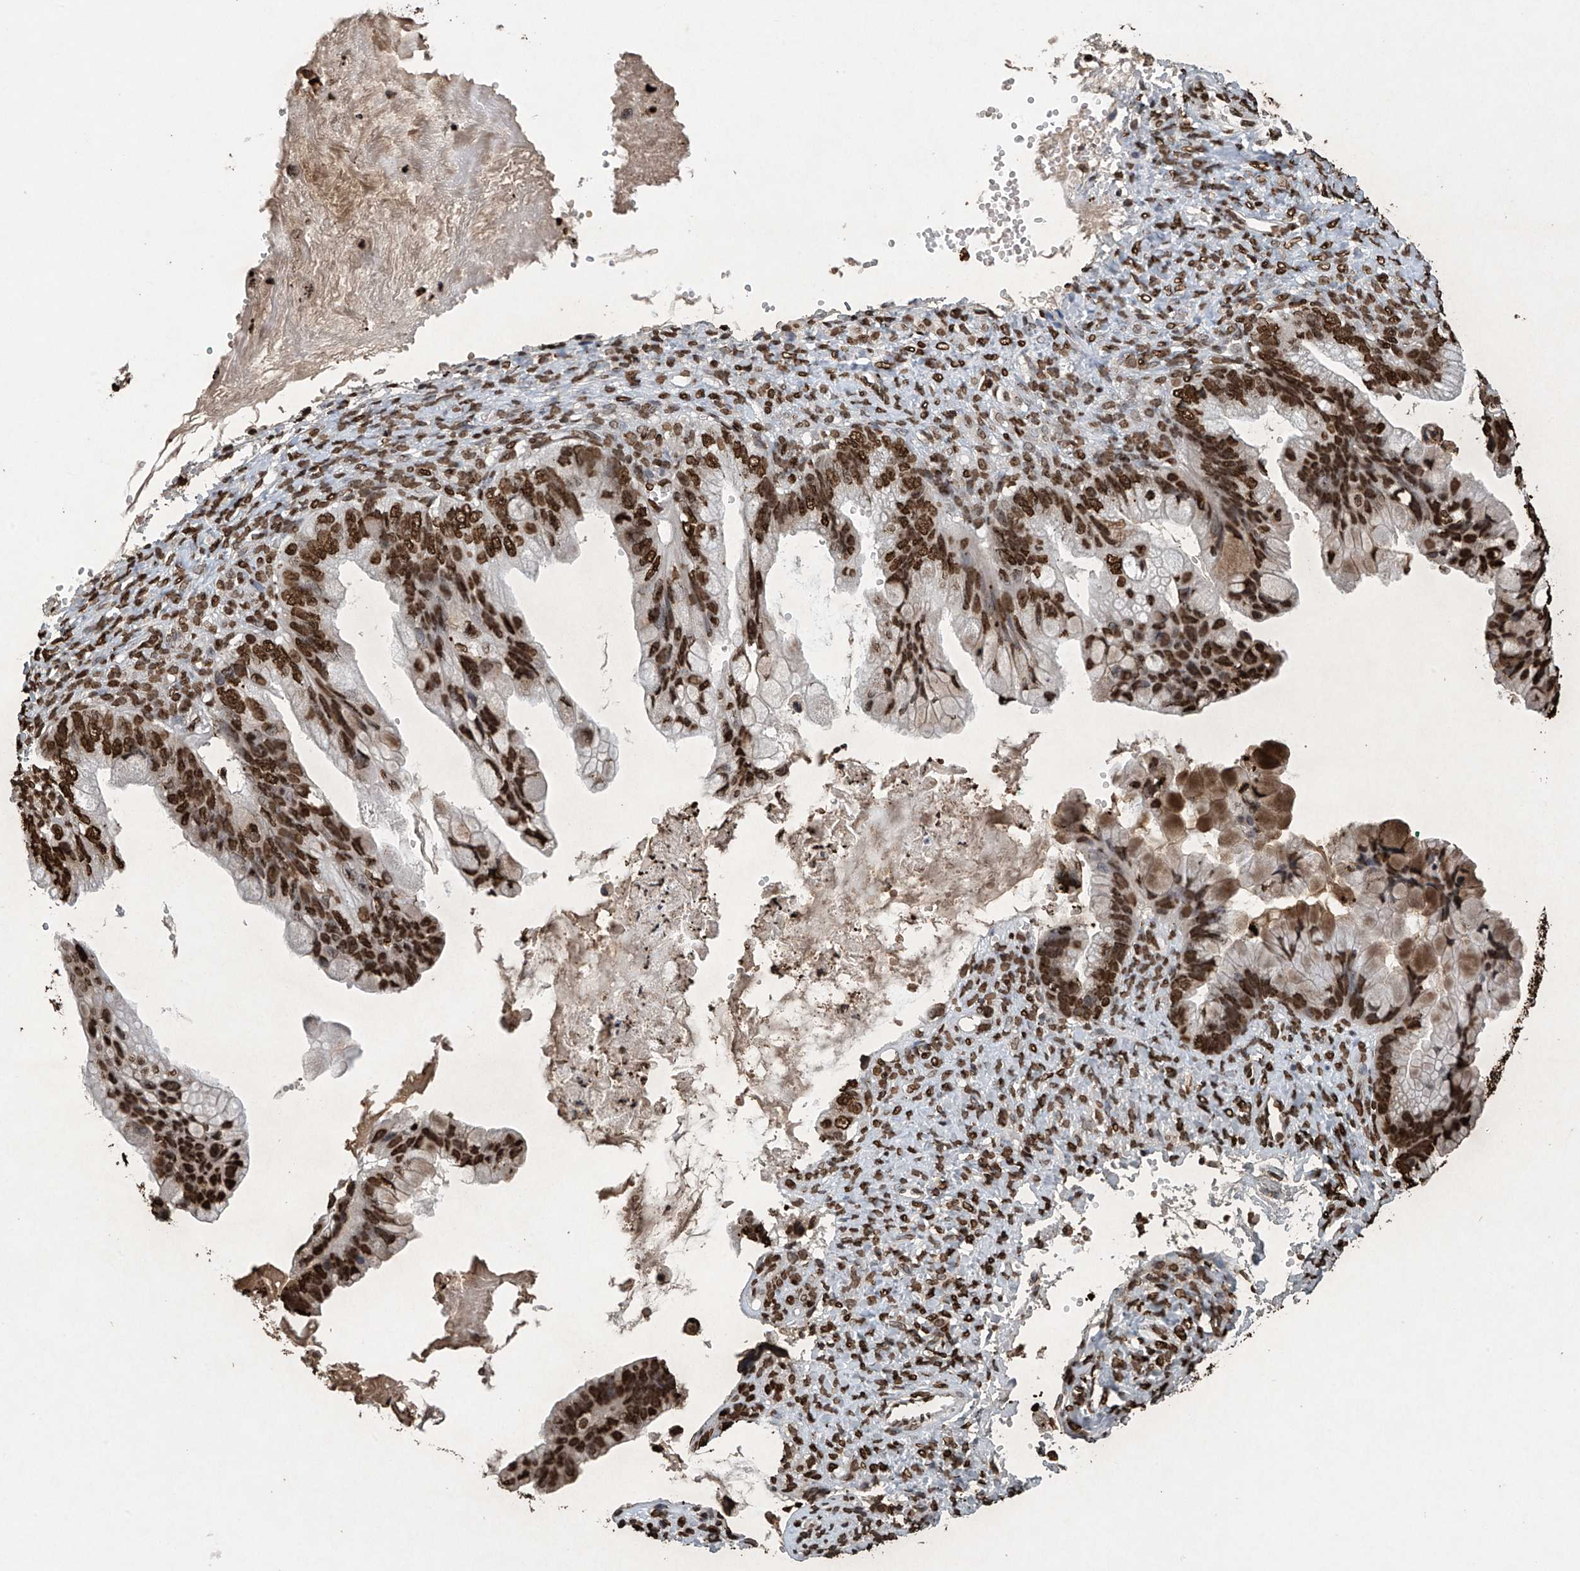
{"staining": {"intensity": "strong", "quantity": ">75%", "location": "nuclear"}, "tissue": "ovarian cancer", "cell_type": "Tumor cells", "image_type": "cancer", "snomed": [{"axis": "morphology", "description": "Cystadenocarcinoma, mucinous, NOS"}, {"axis": "topography", "description": "Ovary"}], "caption": "Protein staining demonstrates strong nuclear positivity in about >75% of tumor cells in ovarian cancer.", "gene": "H3-3A", "patient": {"sex": "female", "age": 36}}